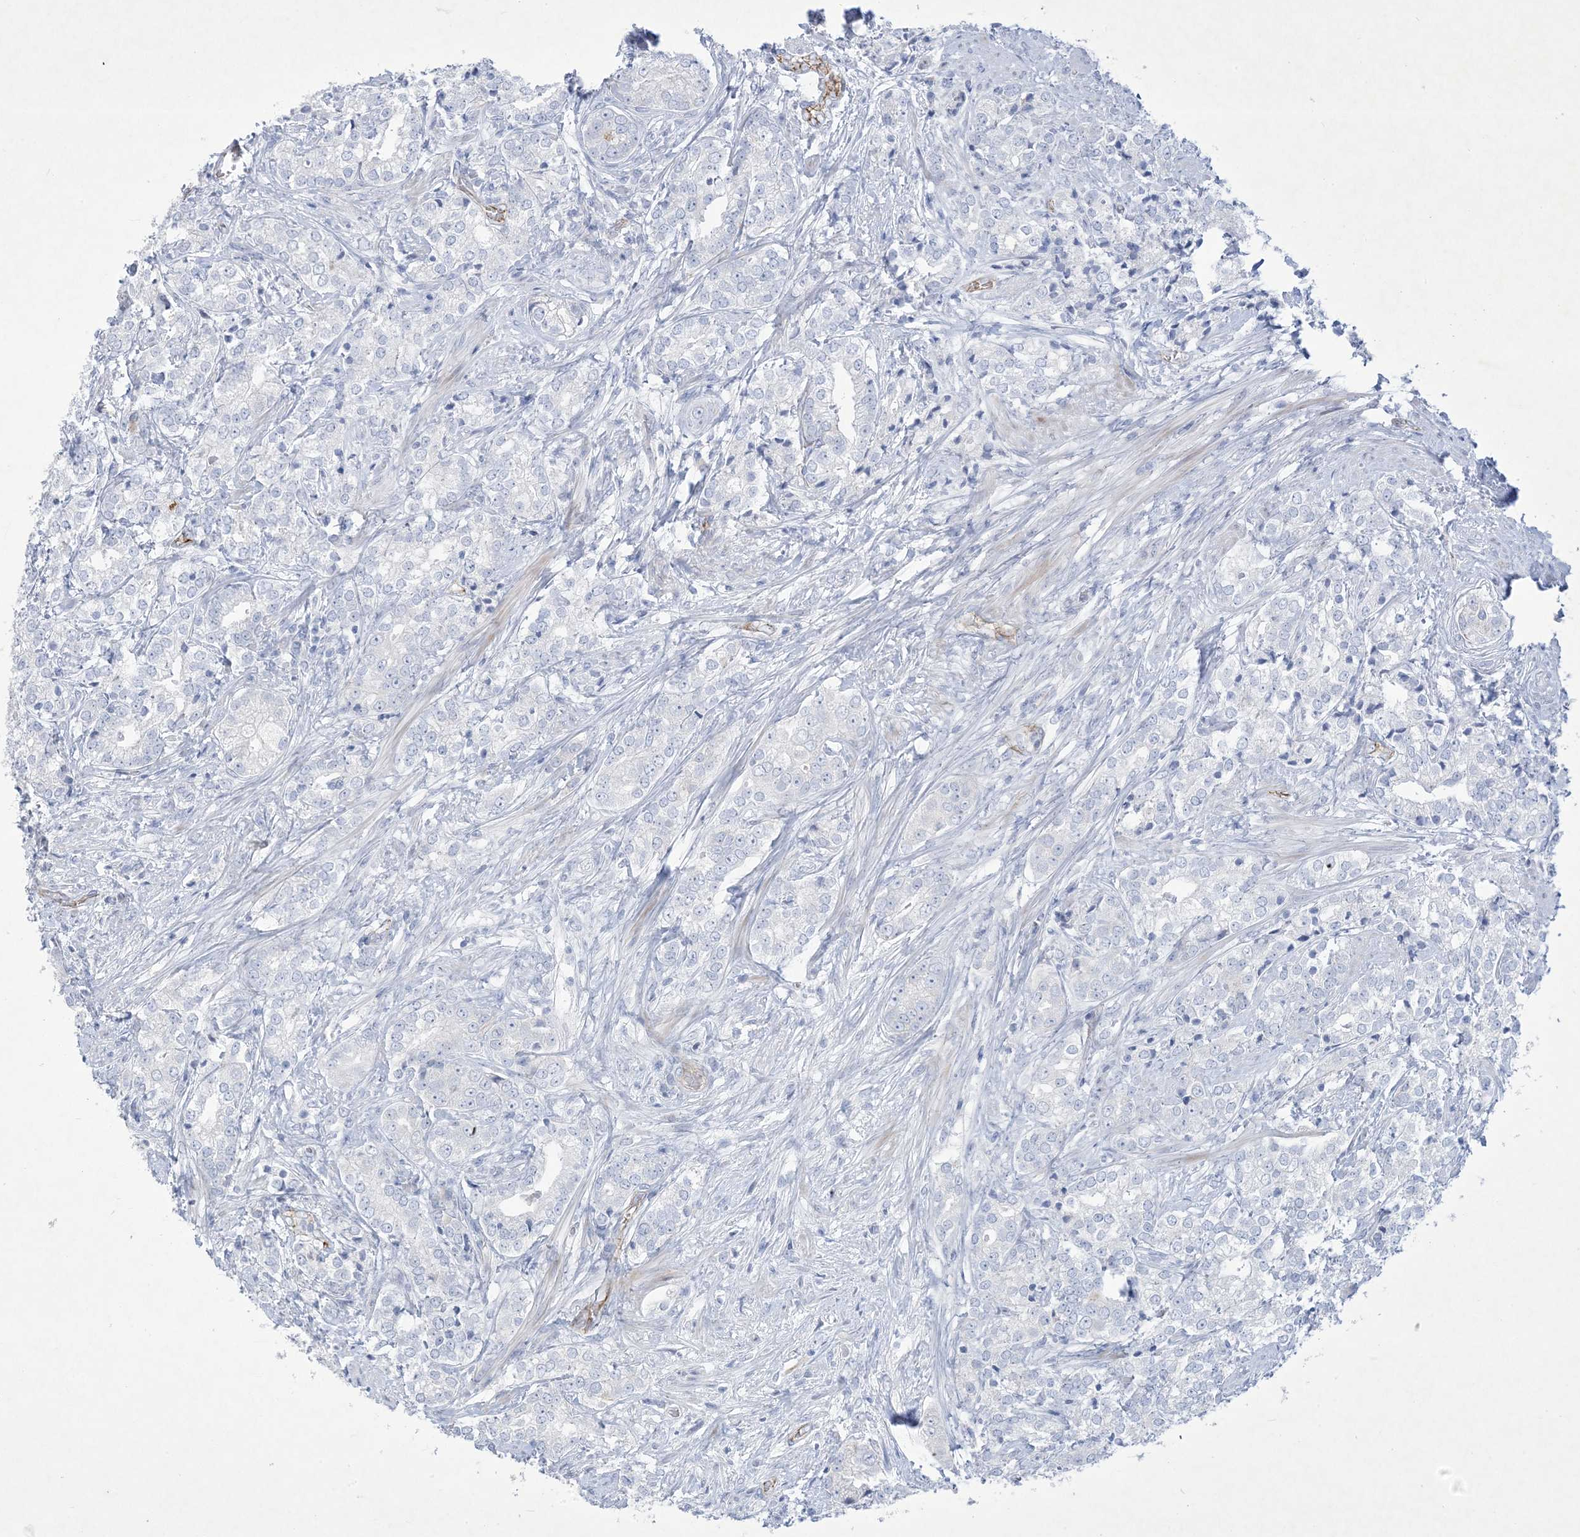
{"staining": {"intensity": "negative", "quantity": "none", "location": "none"}, "tissue": "prostate cancer", "cell_type": "Tumor cells", "image_type": "cancer", "snomed": [{"axis": "morphology", "description": "Adenocarcinoma, High grade"}, {"axis": "topography", "description": "Prostate"}], "caption": "This is an immunohistochemistry (IHC) photomicrograph of human high-grade adenocarcinoma (prostate). There is no expression in tumor cells.", "gene": "B3GNT7", "patient": {"sex": "male", "age": 69}}